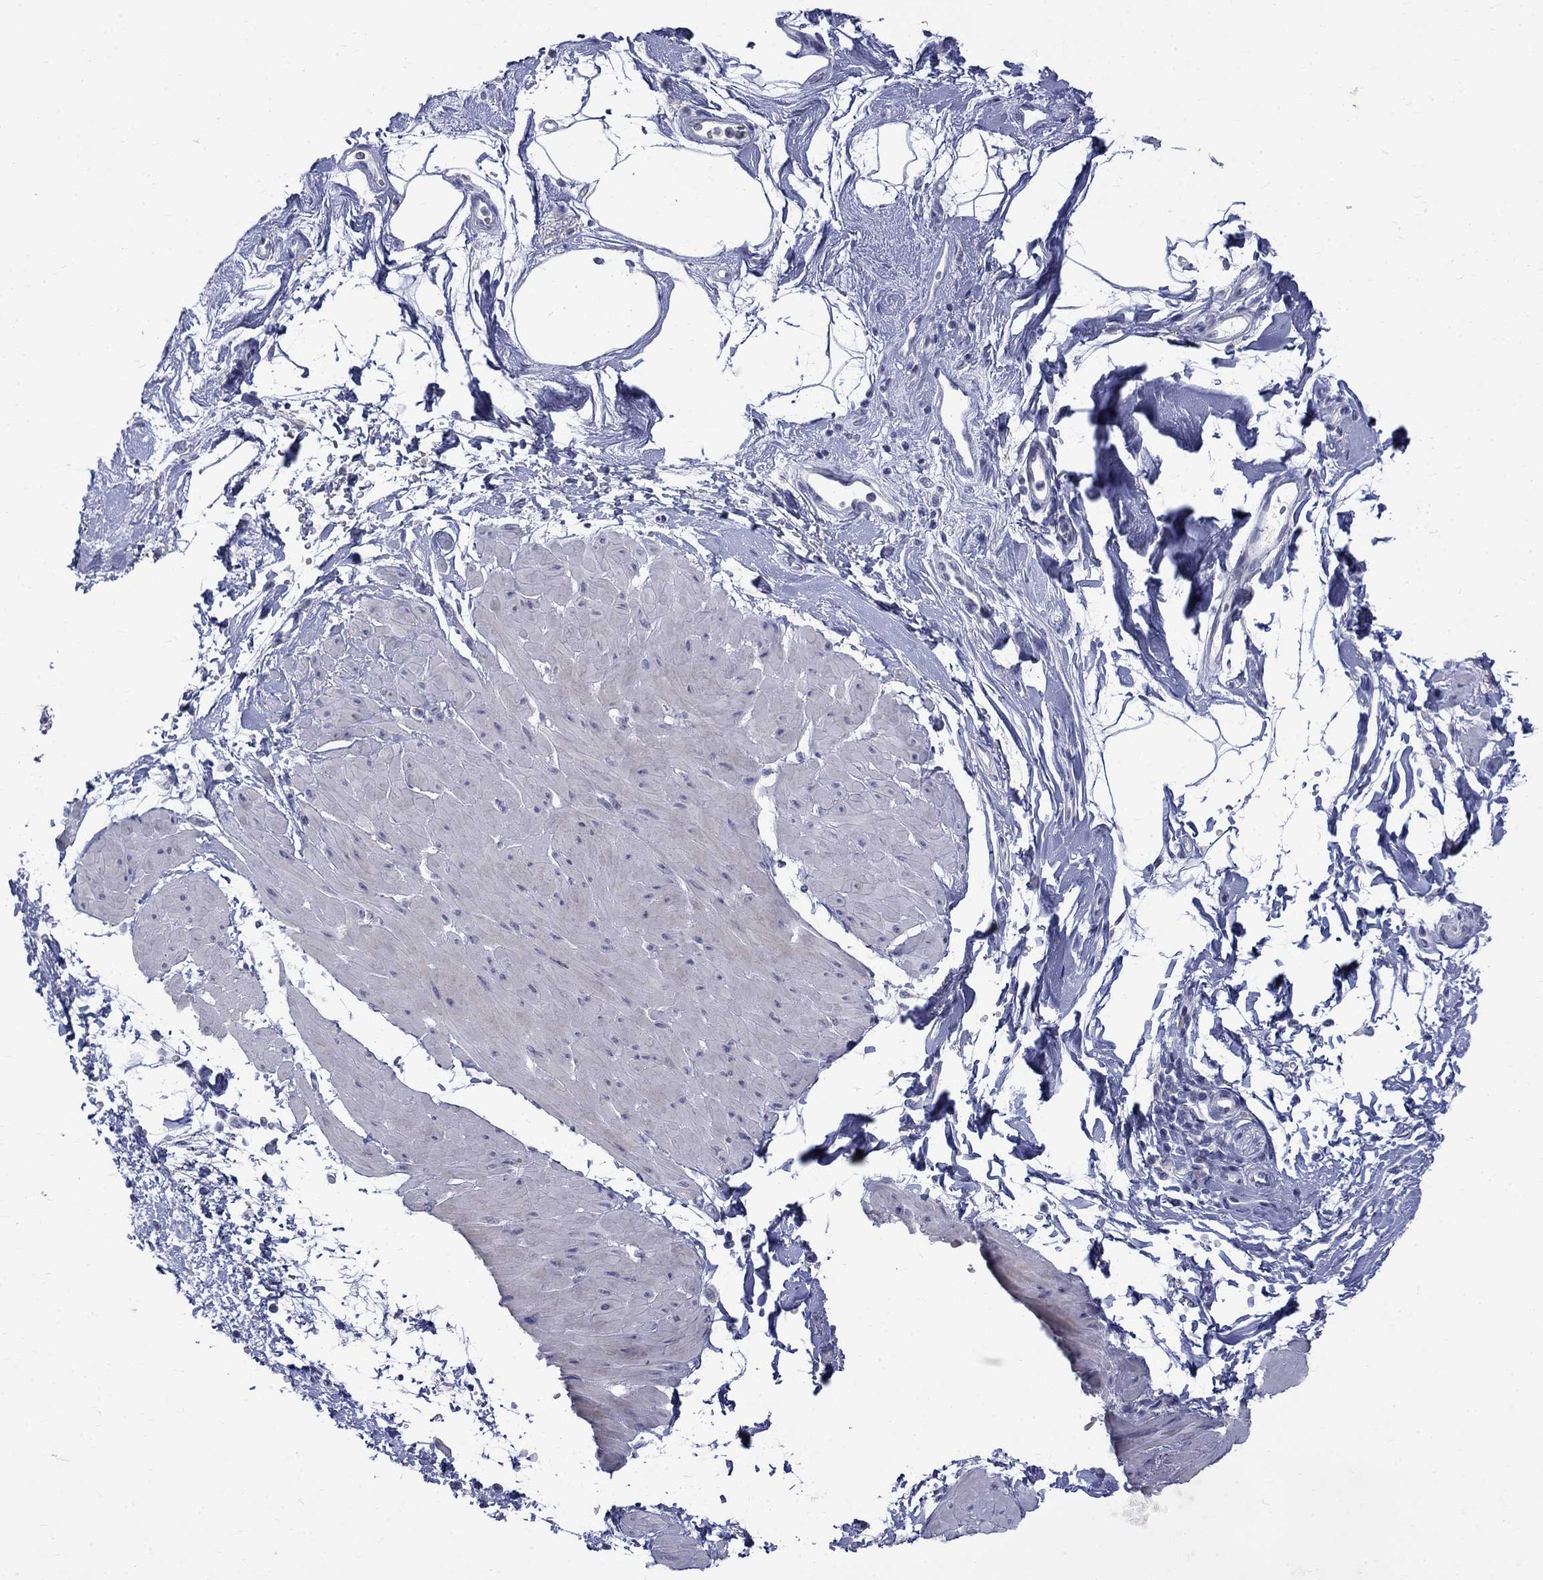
{"staining": {"intensity": "negative", "quantity": "none", "location": "none"}, "tissue": "smooth muscle", "cell_type": "Smooth muscle cells", "image_type": "normal", "snomed": [{"axis": "morphology", "description": "Normal tissue, NOS"}, {"axis": "topography", "description": "Adipose tissue"}, {"axis": "topography", "description": "Smooth muscle"}, {"axis": "topography", "description": "Peripheral nerve tissue"}], "caption": "Photomicrograph shows no protein expression in smooth muscle cells of unremarkable smooth muscle.", "gene": "CTNND2", "patient": {"sex": "male", "age": 83}}